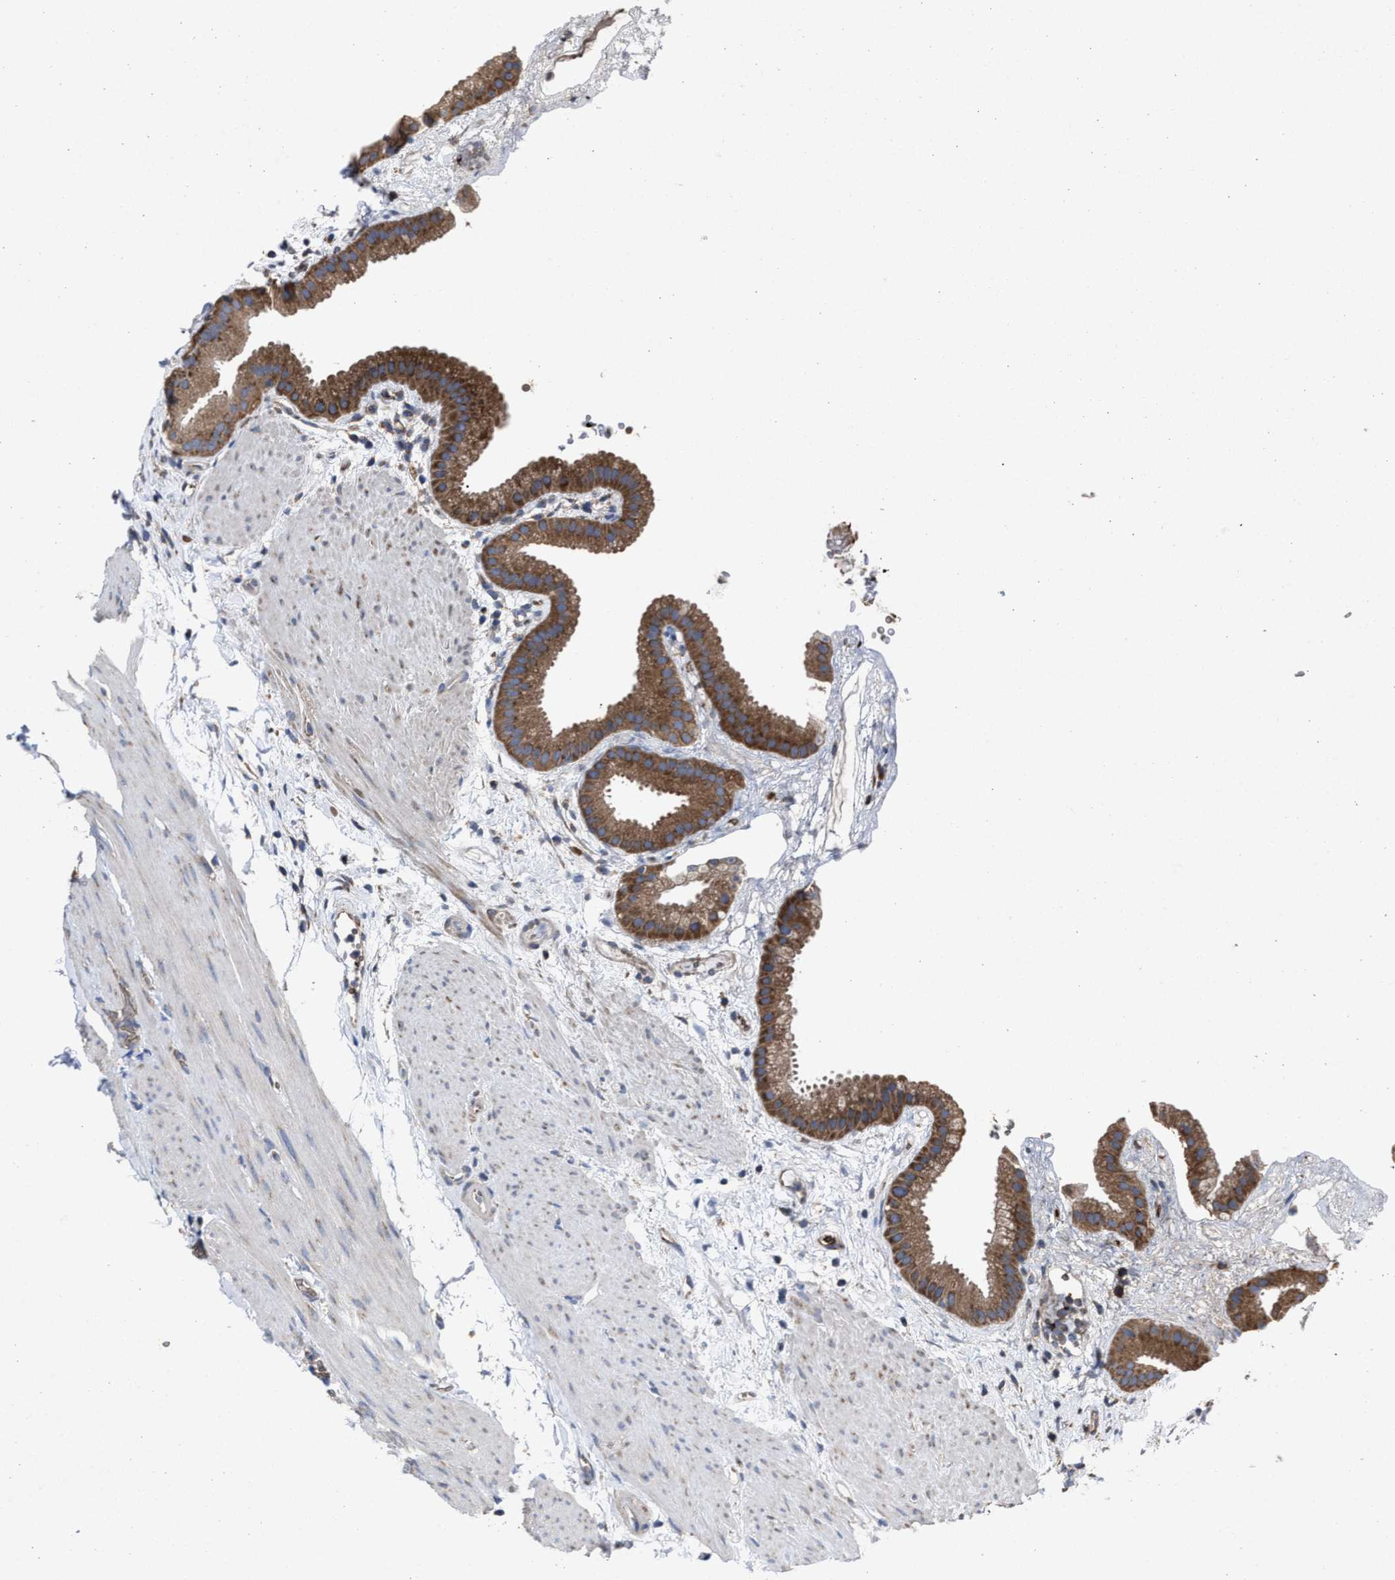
{"staining": {"intensity": "strong", "quantity": ">75%", "location": "cytoplasmic/membranous"}, "tissue": "gallbladder", "cell_type": "Glandular cells", "image_type": "normal", "snomed": [{"axis": "morphology", "description": "Normal tissue, NOS"}, {"axis": "topography", "description": "Gallbladder"}], "caption": "Brown immunohistochemical staining in normal gallbladder reveals strong cytoplasmic/membranous positivity in about >75% of glandular cells.", "gene": "UPF1", "patient": {"sex": "female", "age": 64}}